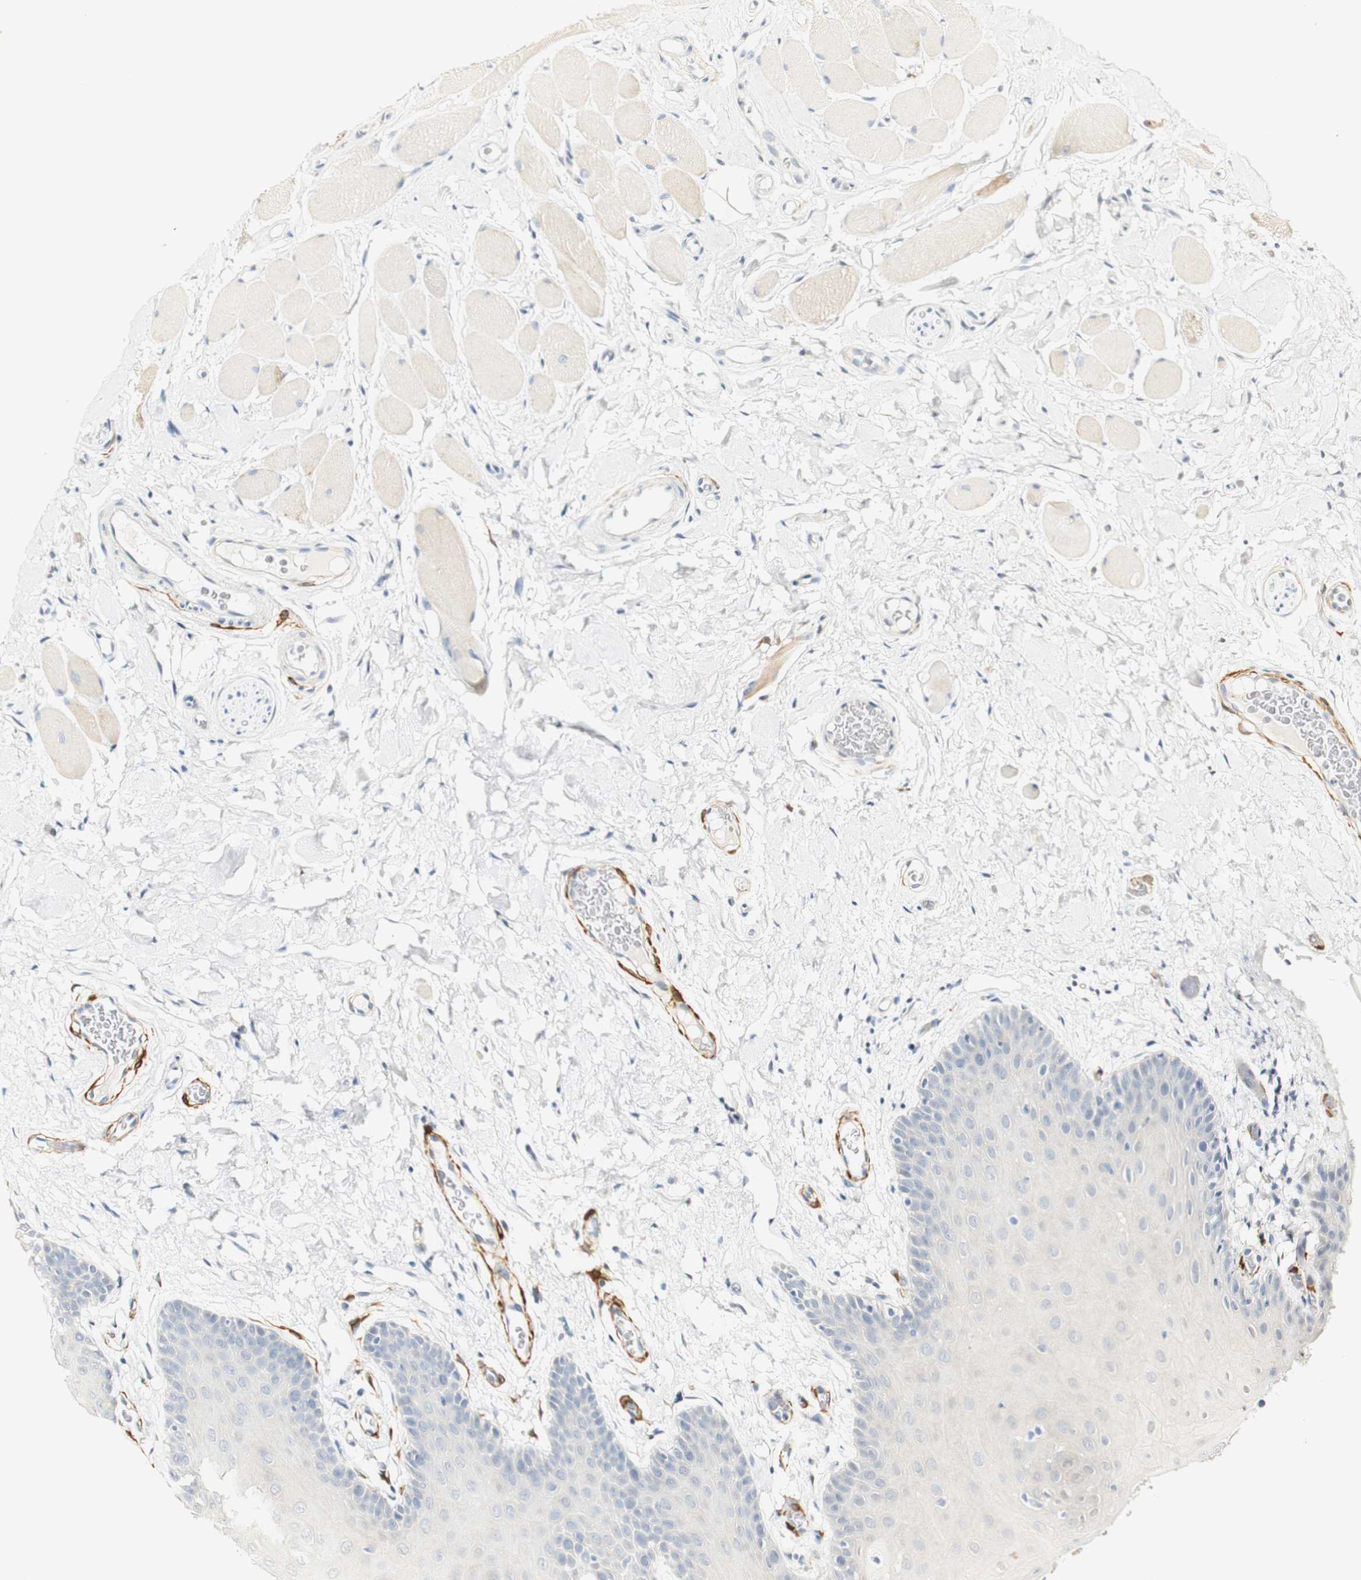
{"staining": {"intensity": "negative", "quantity": "none", "location": "none"}, "tissue": "oral mucosa", "cell_type": "Squamous epithelial cells", "image_type": "normal", "snomed": [{"axis": "morphology", "description": "Normal tissue, NOS"}, {"axis": "topography", "description": "Oral tissue"}], "caption": "An IHC micrograph of benign oral mucosa is shown. There is no staining in squamous epithelial cells of oral mucosa. (DAB (3,3'-diaminobenzidine) immunohistochemistry with hematoxylin counter stain).", "gene": "FMO3", "patient": {"sex": "male", "age": 54}}